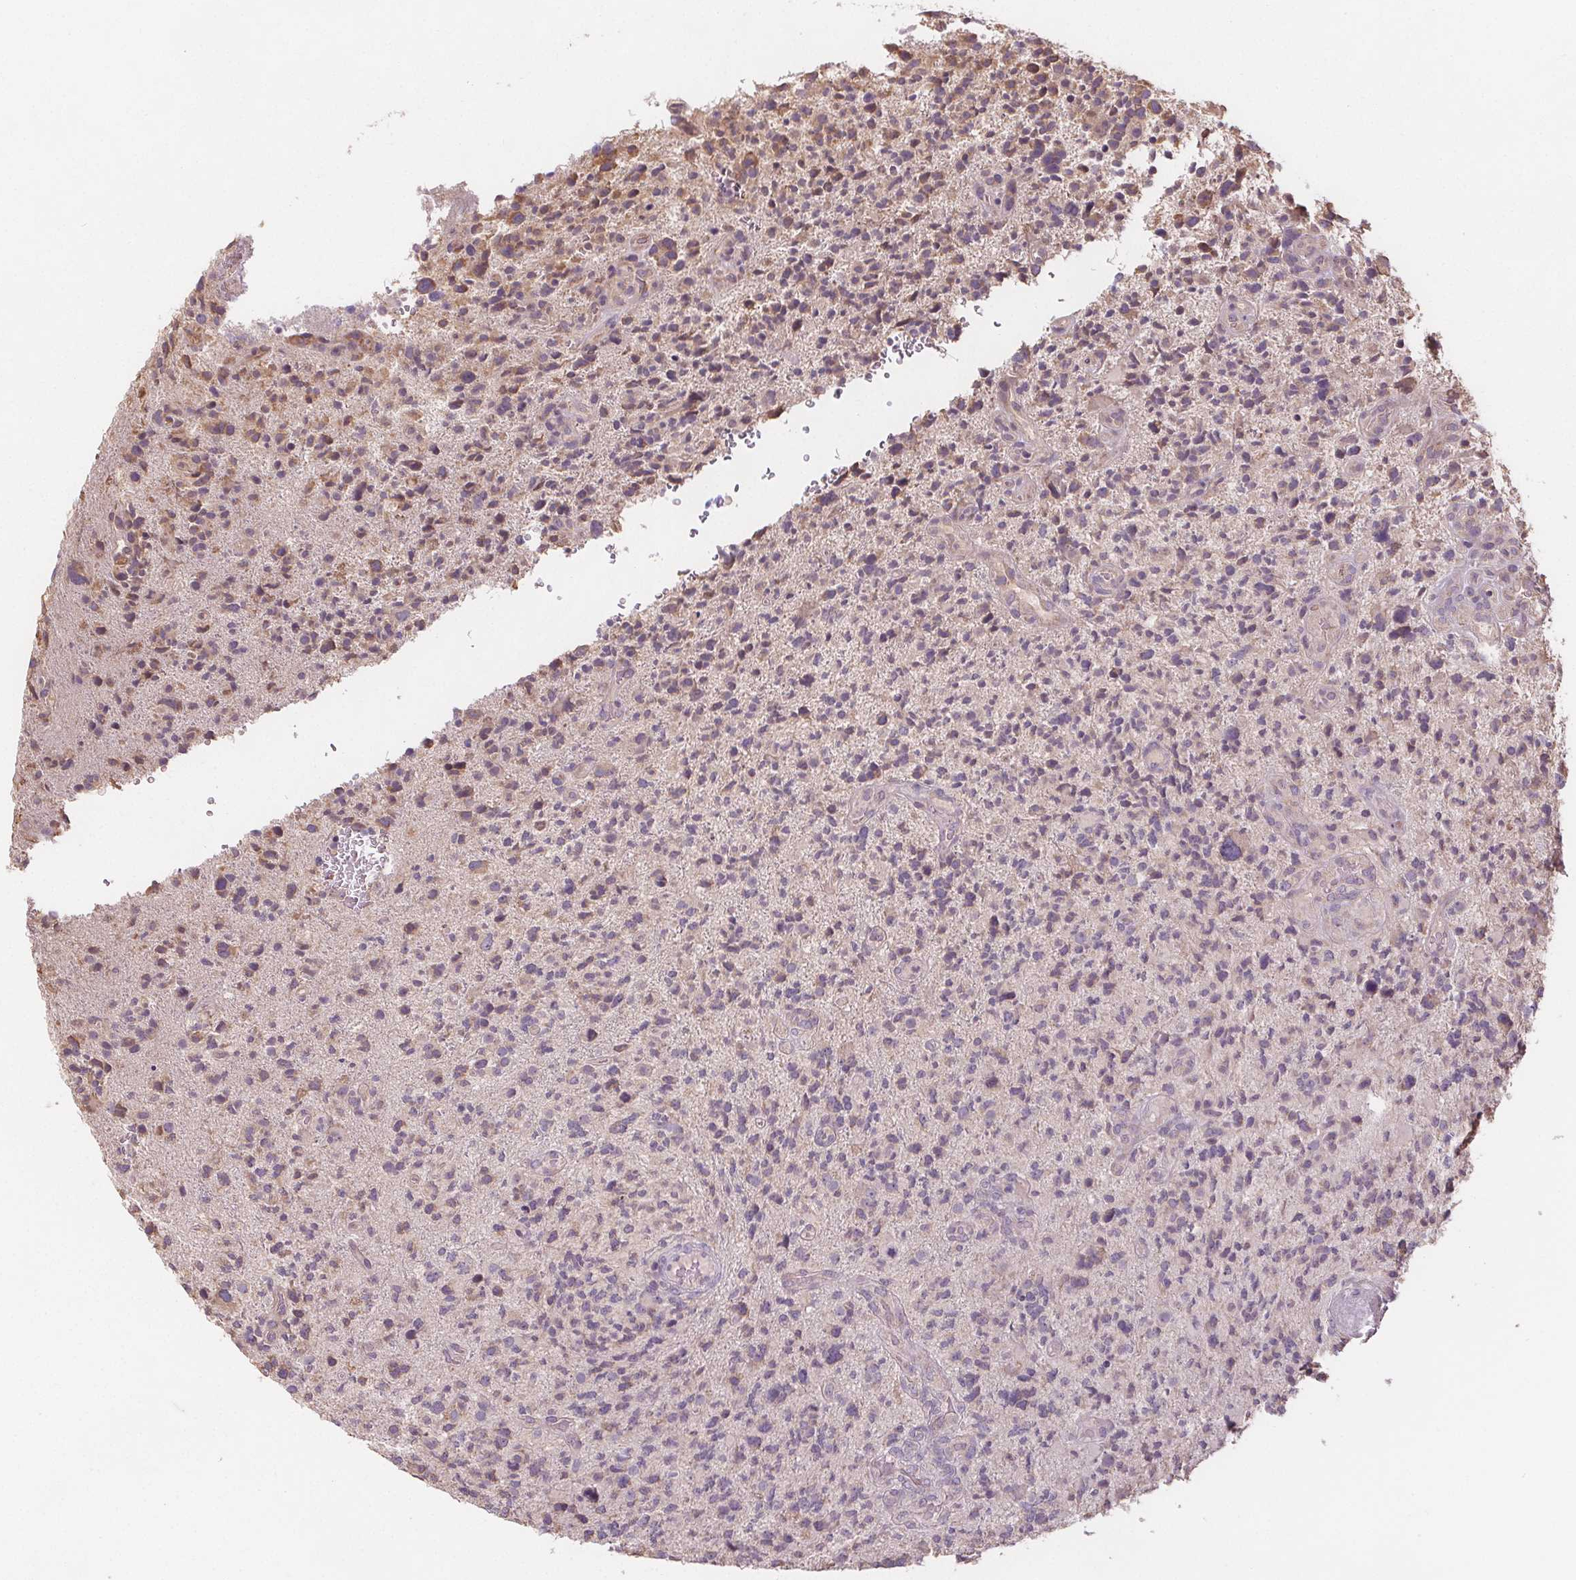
{"staining": {"intensity": "weak", "quantity": "<25%", "location": "cytoplasmic/membranous"}, "tissue": "glioma", "cell_type": "Tumor cells", "image_type": "cancer", "snomed": [{"axis": "morphology", "description": "Glioma, malignant, High grade"}, {"axis": "topography", "description": "Brain"}], "caption": "Tumor cells are negative for protein expression in human glioma.", "gene": "TMEM80", "patient": {"sex": "female", "age": 71}}